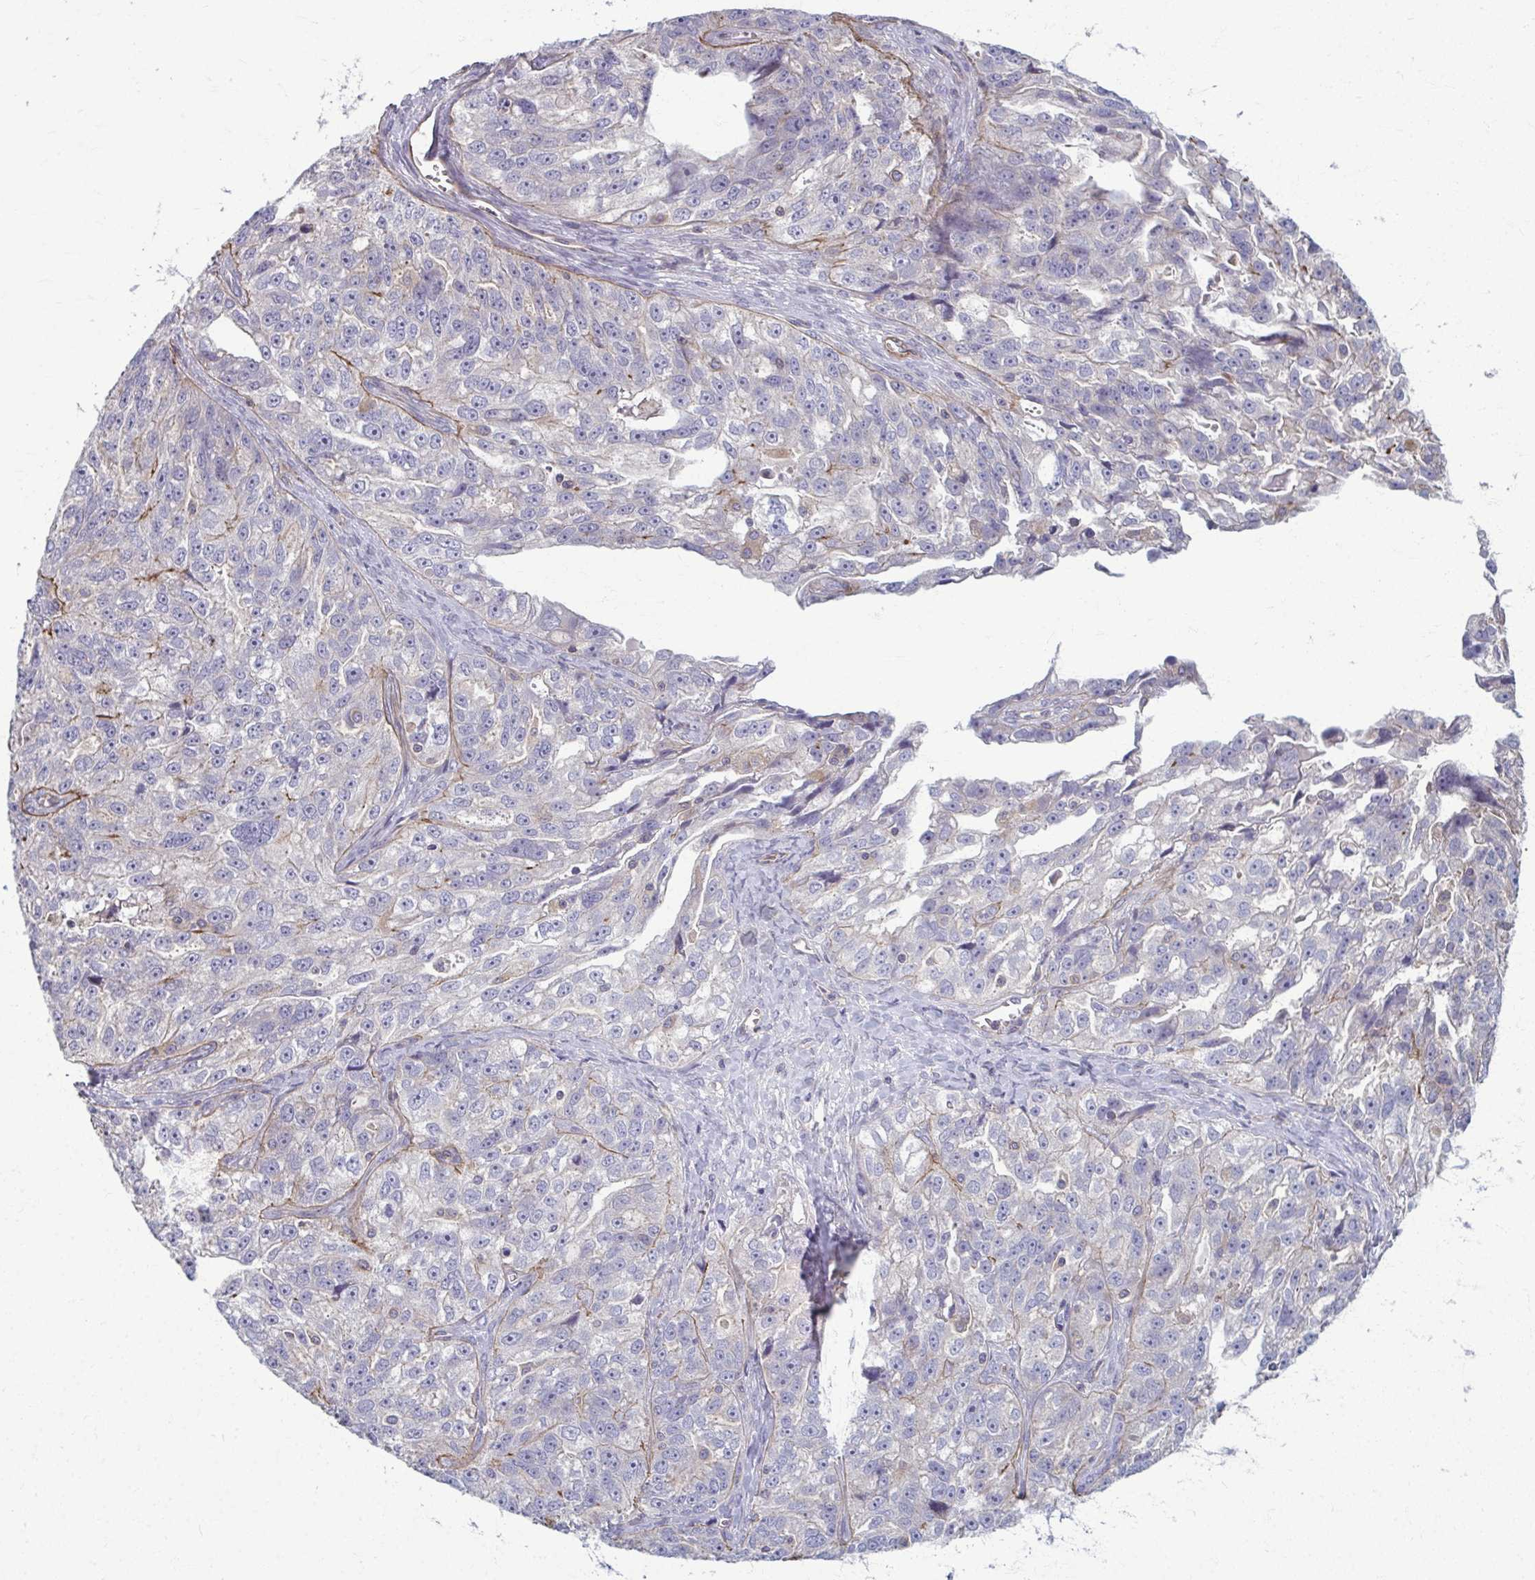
{"staining": {"intensity": "negative", "quantity": "none", "location": "none"}, "tissue": "ovarian cancer", "cell_type": "Tumor cells", "image_type": "cancer", "snomed": [{"axis": "morphology", "description": "Cystadenocarcinoma, serous, NOS"}, {"axis": "topography", "description": "Ovary"}], "caption": "IHC of human ovarian cancer (serous cystadenocarcinoma) demonstrates no expression in tumor cells.", "gene": "EID2B", "patient": {"sex": "female", "age": 51}}